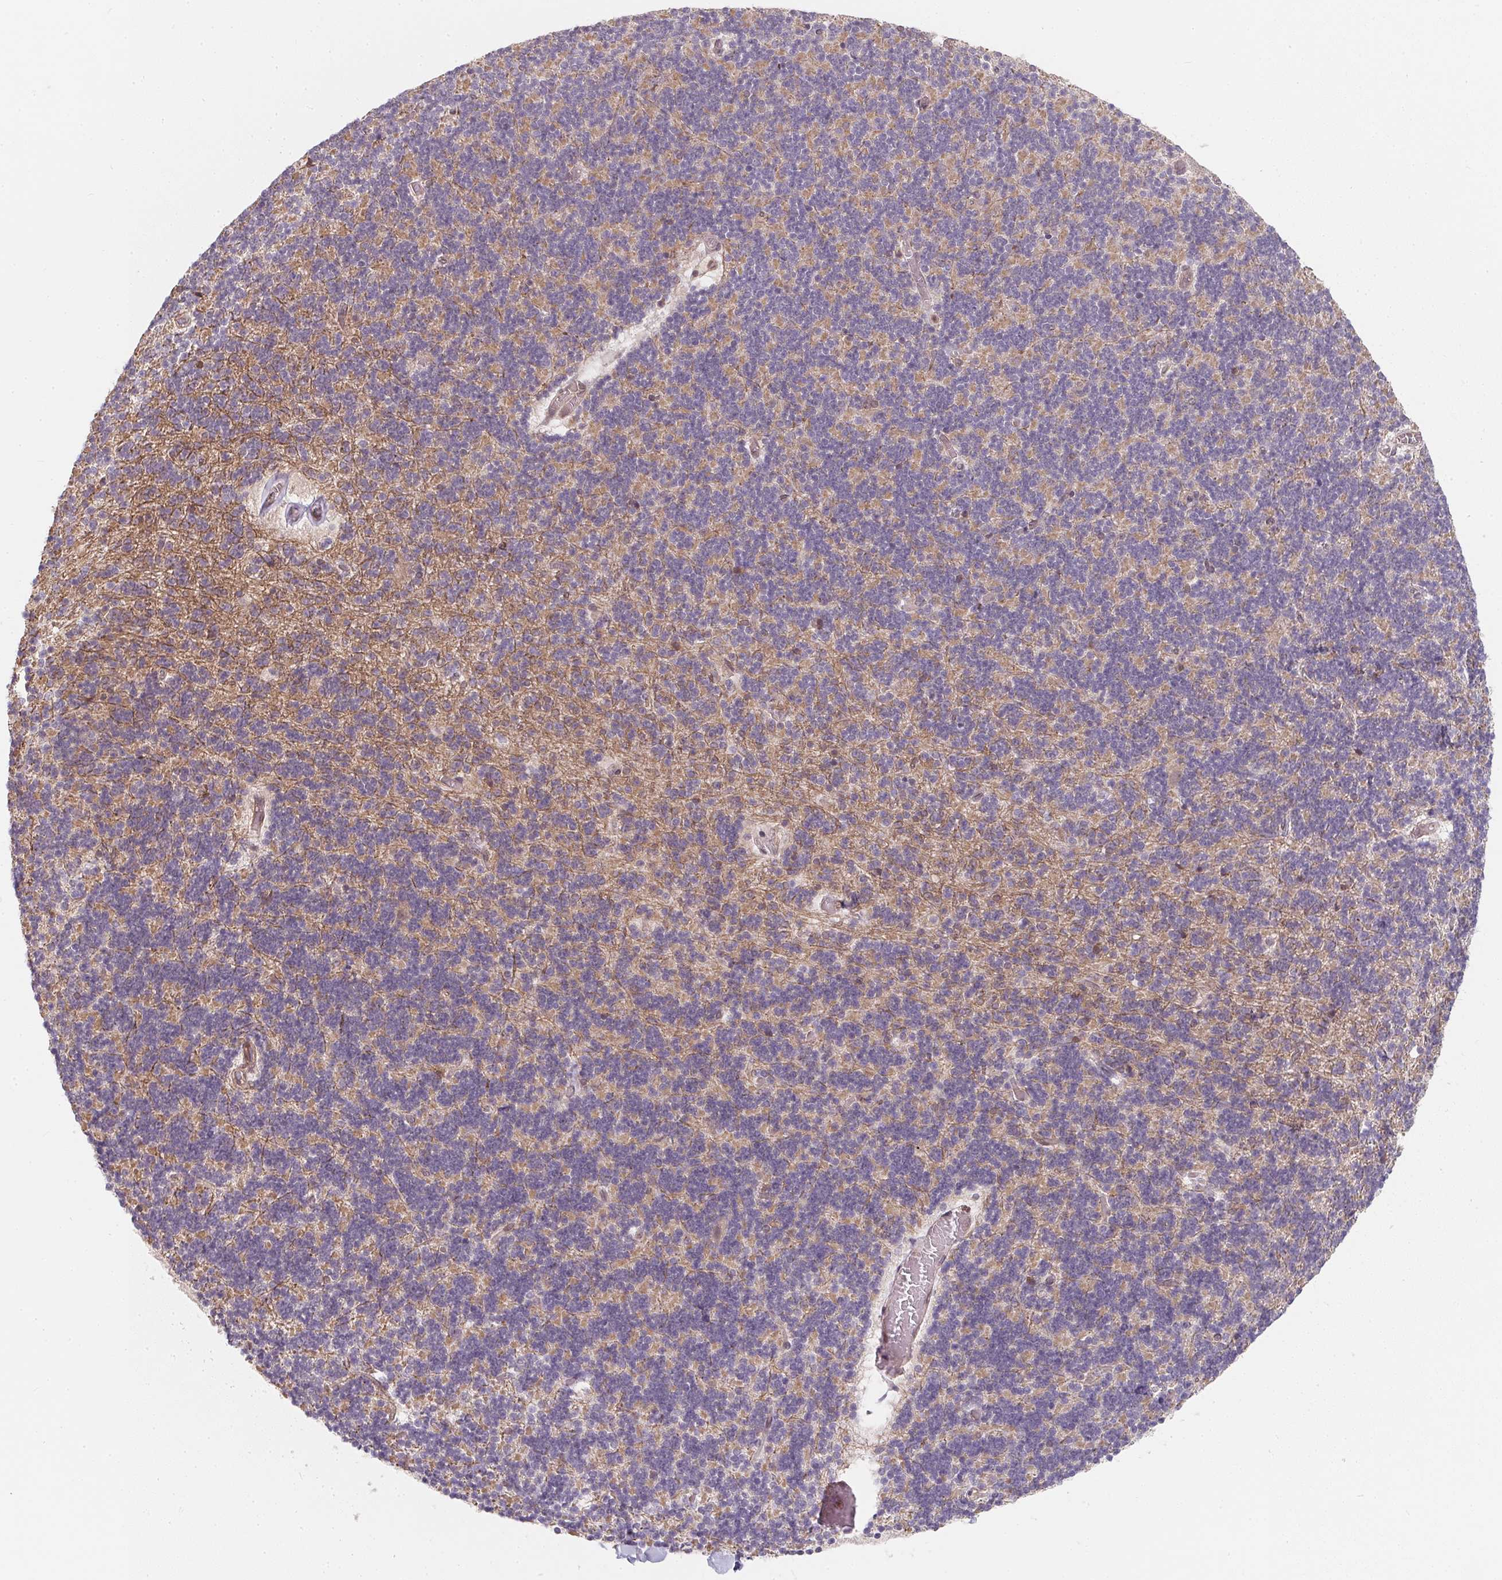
{"staining": {"intensity": "negative", "quantity": "none", "location": "none"}, "tissue": "cerebellum", "cell_type": "Cells in granular layer", "image_type": "normal", "snomed": [{"axis": "morphology", "description": "Normal tissue, NOS"}, {"axis": "topography", "description": "Cerebellum"}], "caption": "IHC of unremarkable human cerebellum reveals no expression in cells in granular layer. The staining is performed using DAB brown chromogen with nuclei counter-stained in using hematoxylin.", "gene": "ANKRD13A", "patient": {"sex": "male", "age": 70}}